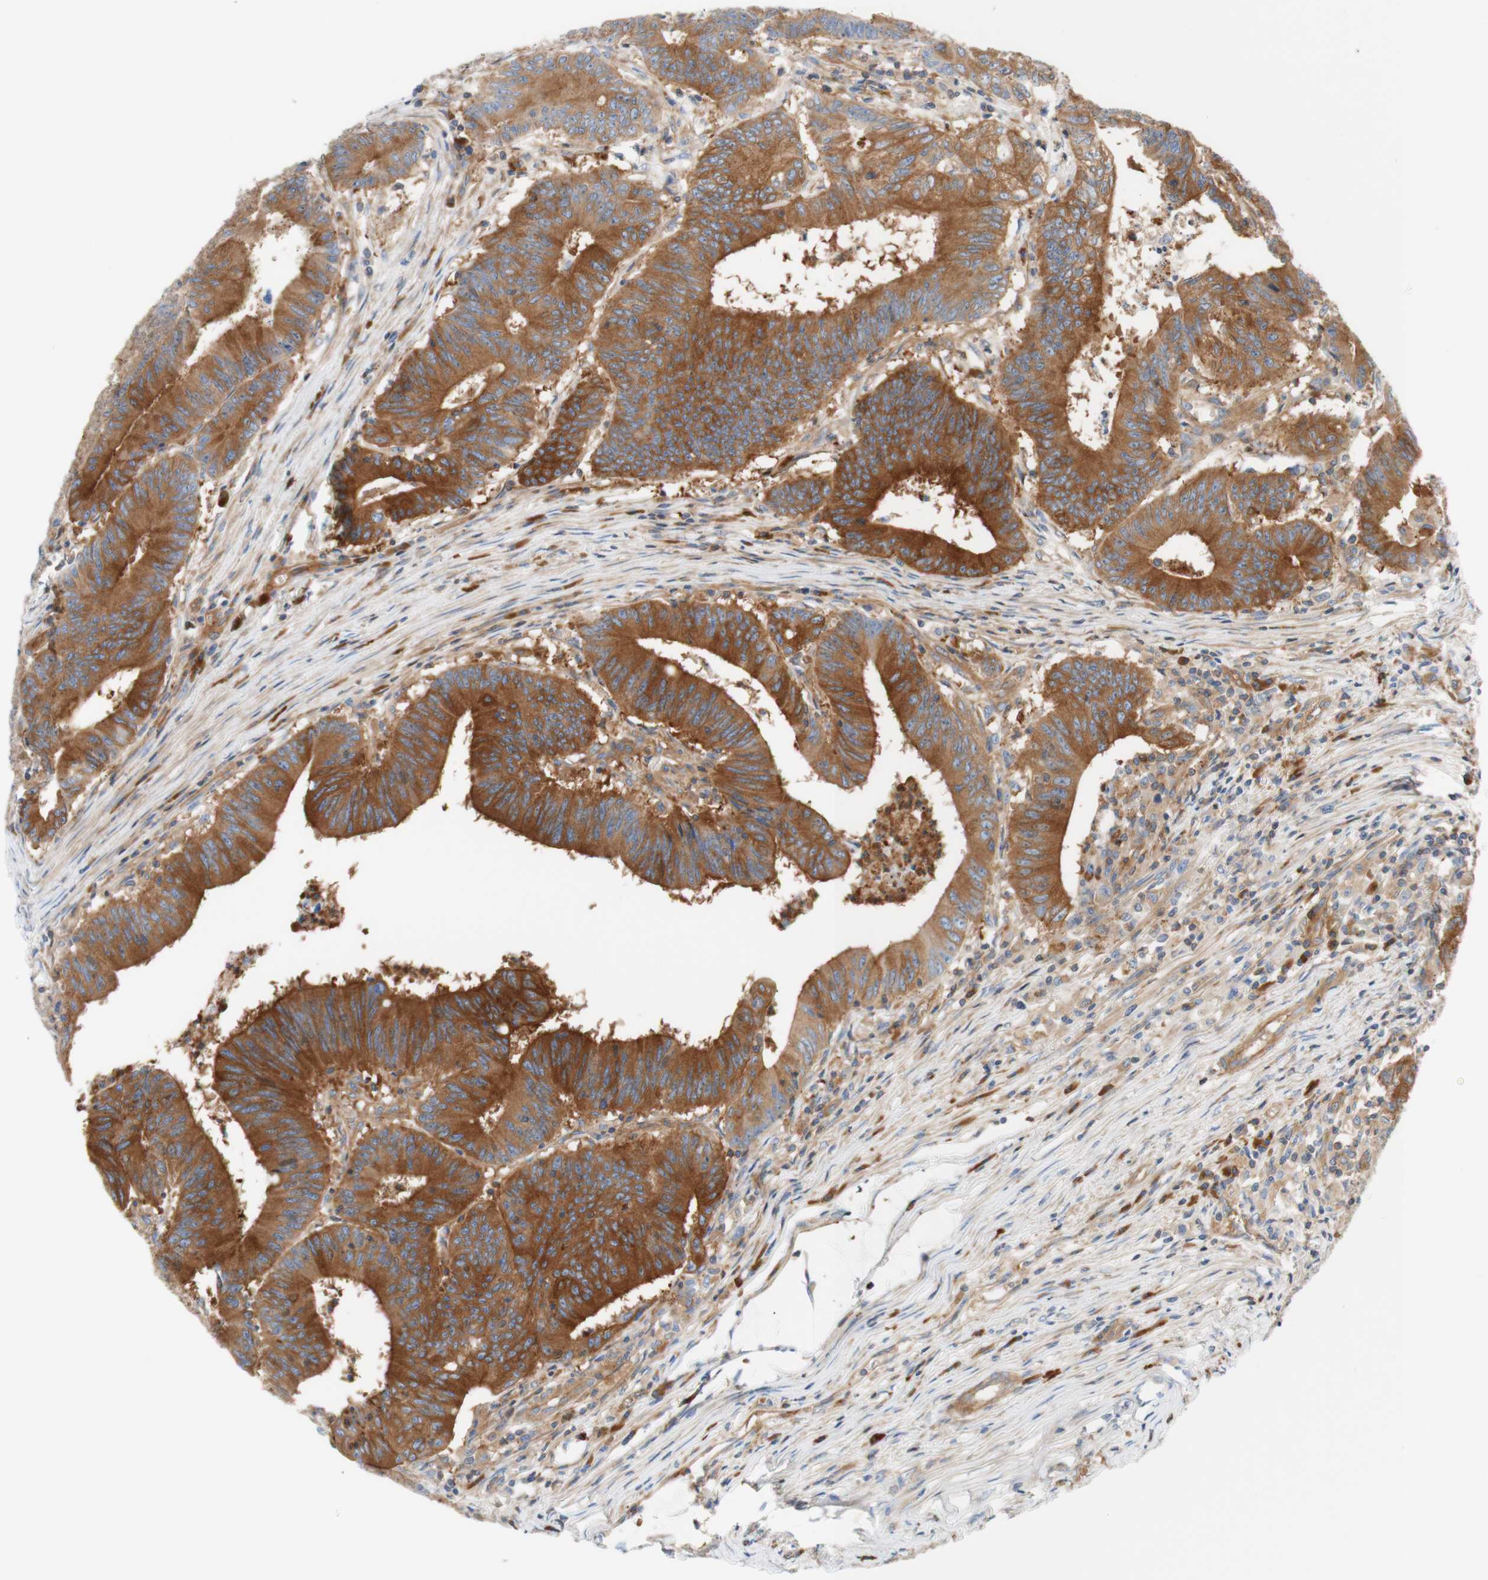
{"staining": {"intensity": "moderate", "quantity": ">75%", "location": "cytoplasmic/membranous"}, "tissue": "colorectal cancer", "cell_type": "Tumor cells", "image_type": "cancer", "snomed": [{"axis": "morphology", "description": "Adenocarcinoma, NOS"}, {"axis": "topography", "description": "Colon"}], "caption": "Tumor cells display moderate cytoplasmic/membranous staining in approximately >75% of cells in colorectal cancer. Nuclei are stained in blue.", "gene": "STOM", "patient": {"sex": "male", "age": 45}}